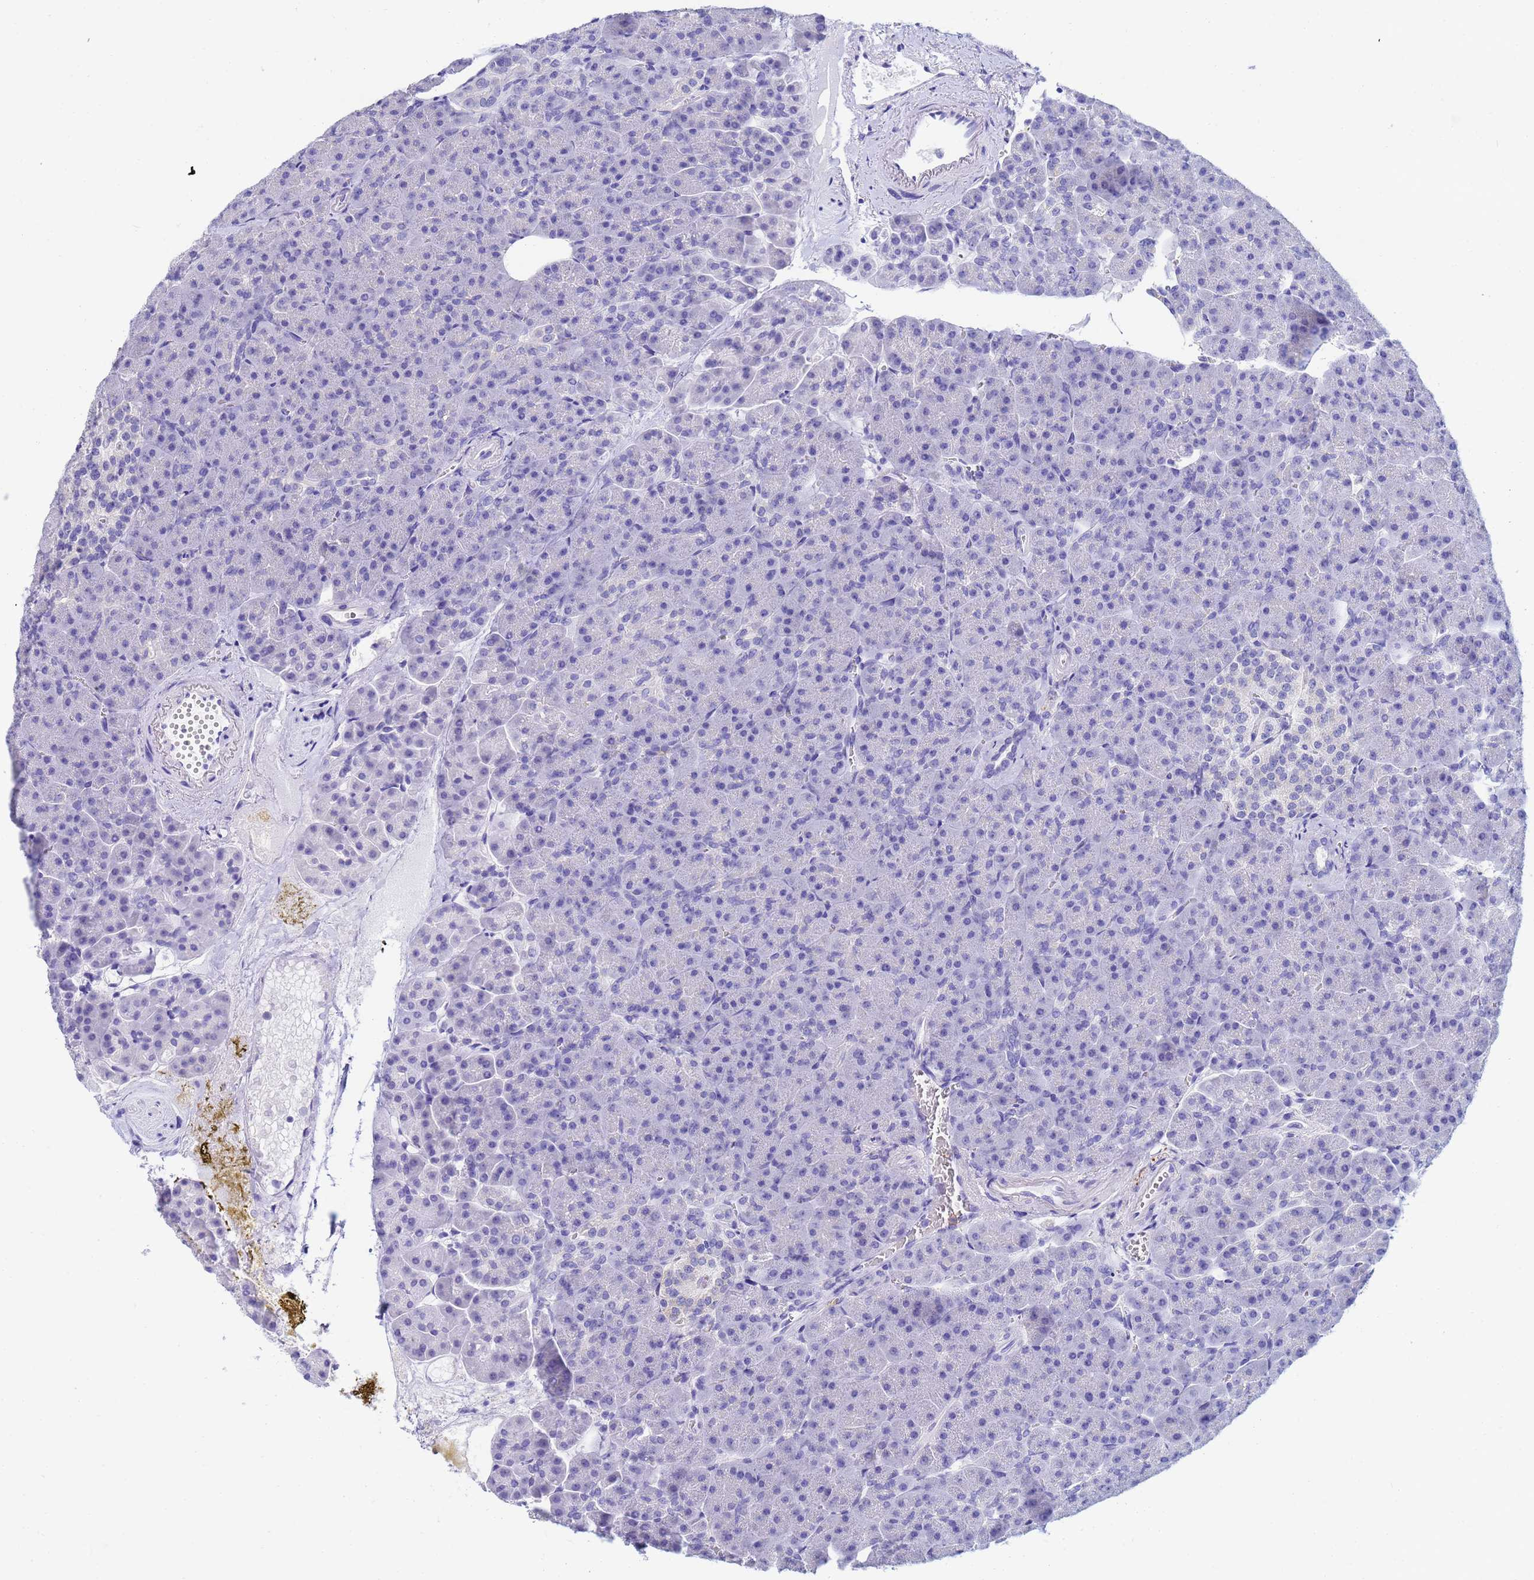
{"staining": {"intensity": "negative", "quantity": "none", "location": "none"}, "tissue": "pancreas", "cell_type": "Exocrine glandular cells", "image_type": "normal", "snomed": [{"axis": "morphology", "description": "Normal tissue, NOS"}, {"axis": "topography", "description": "Pancreas"}], "caption": "An image of pancreas stained for a protein exhibits no brown staining in exocrine glandular cells. (Stains: DAB IHC with hematoxylin counter stain, Microscopy: brightfield microscopy at high magnification).", "gene": "CSTB", "patient": {"sex": "female", "age": 74}}